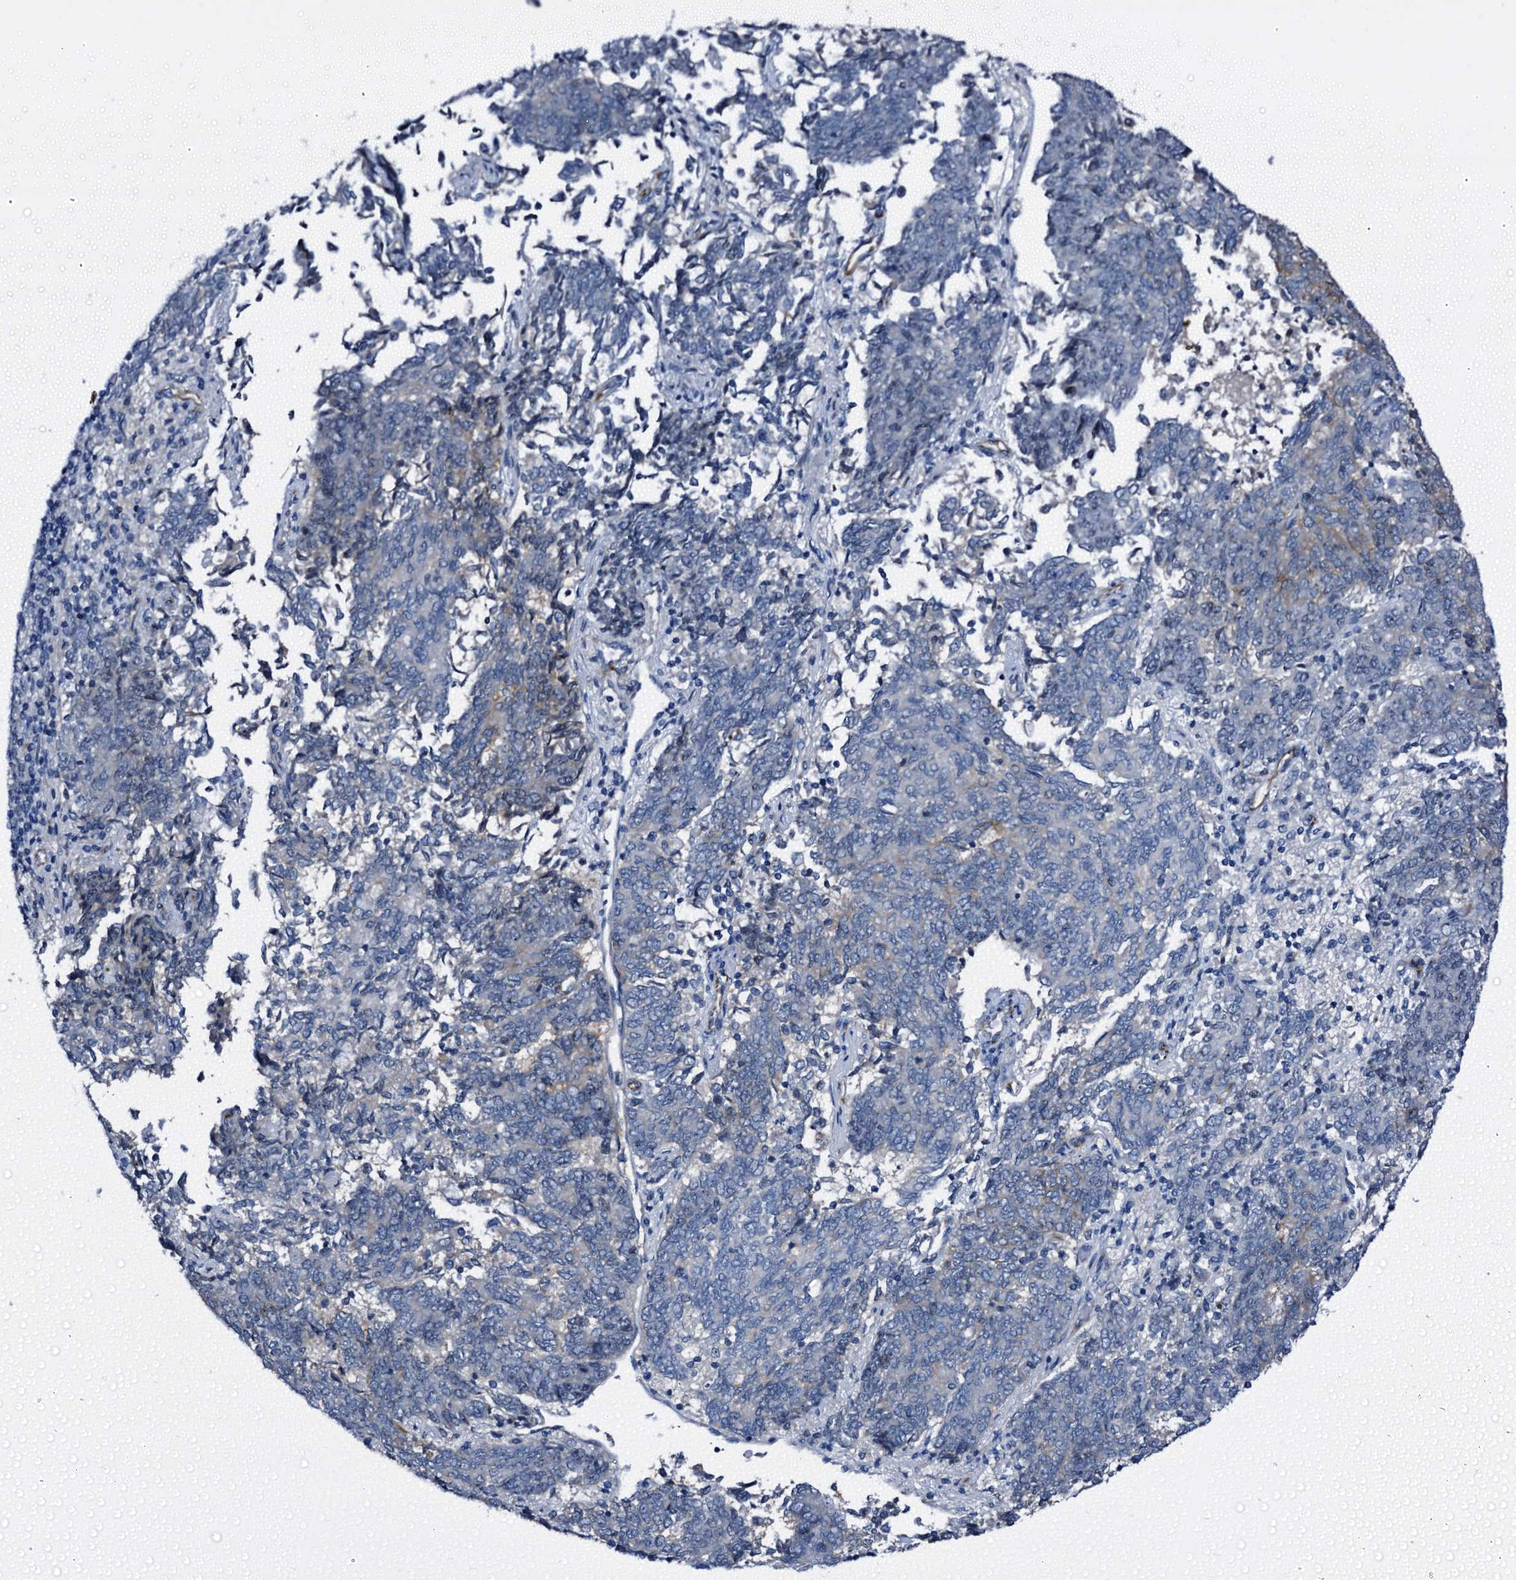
{"staining": {"intensity": "negative", "quantity": "none", "location": "none"}, "tissue": "endometrial cancer", "cell_type": "Tumor cells", "image_type": "cancer", "snomed": [{"axis": "morphology", "description": "Adenocarcinoma, NOS"}, {"axis": "topography", "description": "Endometrium"}], "caption": "IHC micrograph of neoplastic tissue: adenocarcinoma (endometrial) stained with DAB (3,3'-diaminobenzidine) reveals no significant protein positivity in tumor cells.", "gene": "EMG1", "patient": {"sex": "female", "age": 80}}